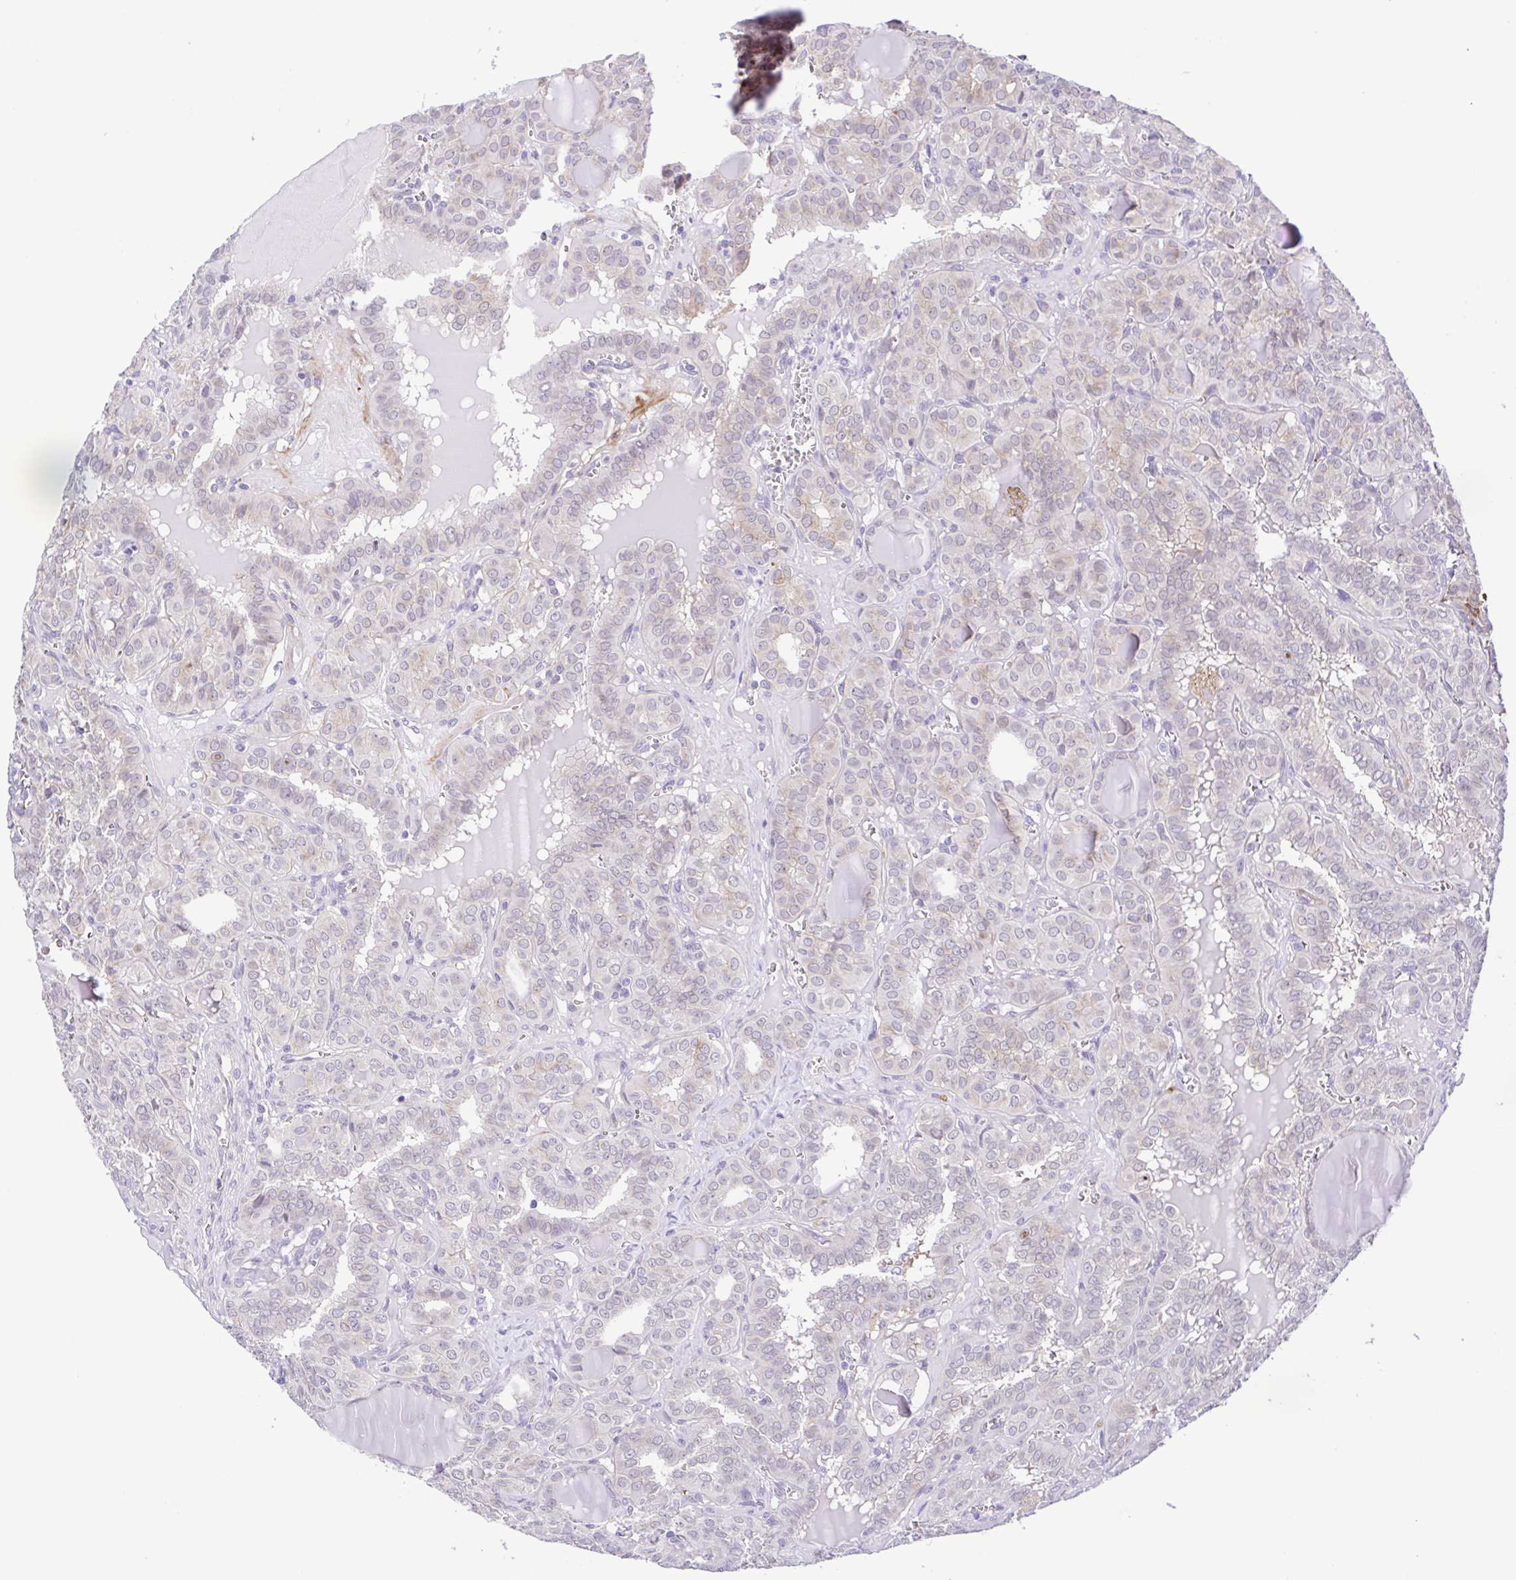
{"staining": {"intensity": "moderate", "quantity": "25%-75%", "location": "cytoplasmic/membranous"}, "tissue": "thyroid cancer", "cell_type": "Tumor cells", "image_type": "cancer", "snomed": [{"axis": "morphology", "description": "Papillary adenocarcinoma, NOS"}, {"axis": "topography", "description": "Thyroid gland"}], "caption": "Moderate cytoplasmic/membranous protein positivity is identified in approximately 25%-75% of tumor cells in thyroid papillary adenocarcinoma. (DAB IHC with brightfield microscopy, high magnification).", "gene": "DCLK2", "patient": {"sex": "female", "age": 41}}